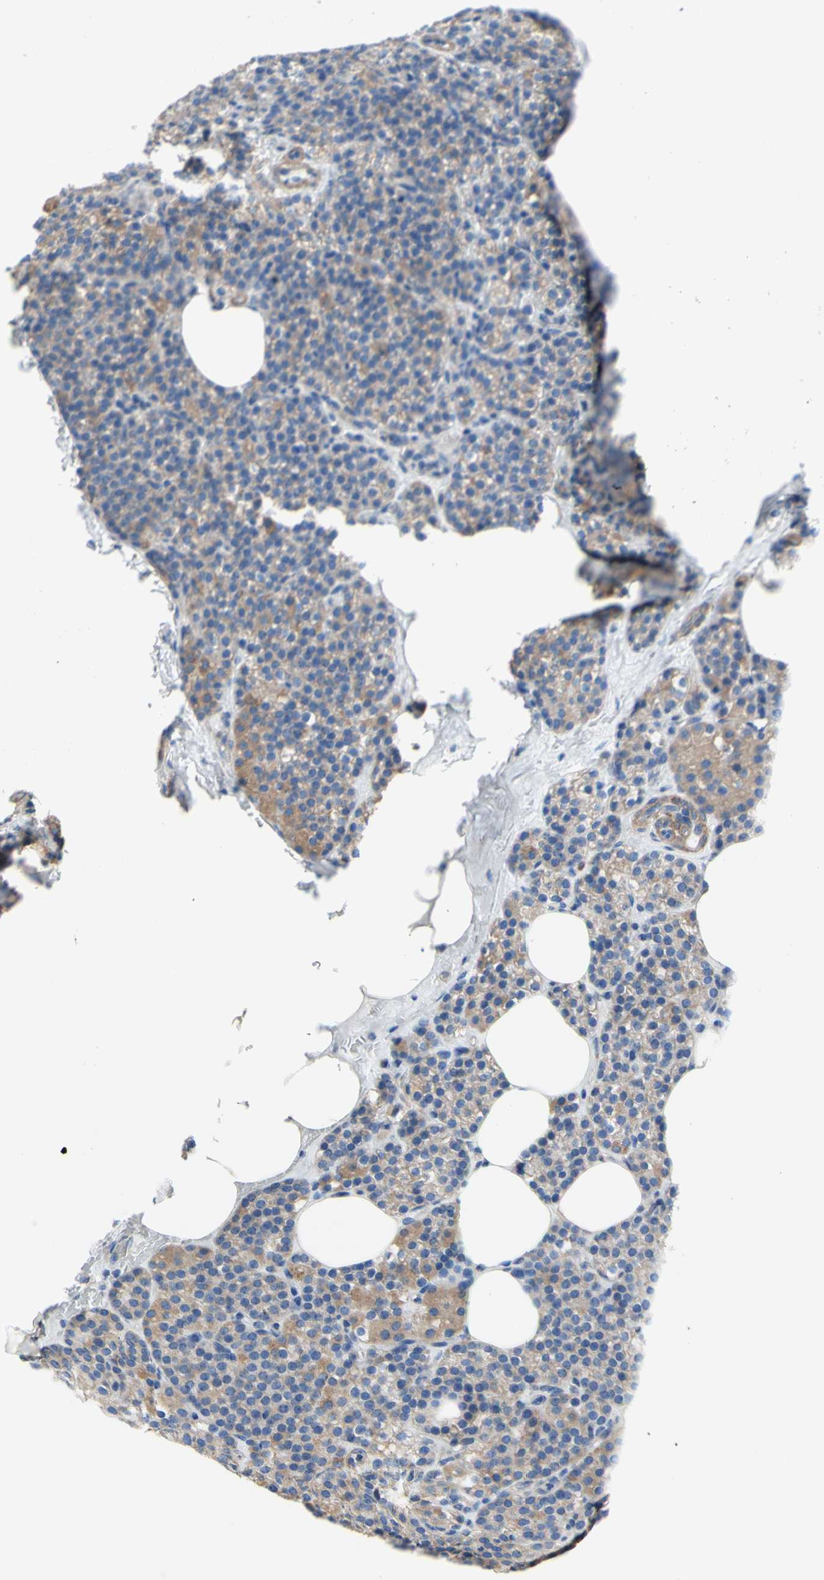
{"staining": {"intensity": "moderate", "quantity": ">75%", "location": "cytoplasmic/membranous"}, "tissue": "parathyroid gland", "cell_type": "Glandular cells", "image_type": "normal", "snomed": [{"axis": "morphology", "description": "Normal tissue, NOS"}, {"axis": "topography", "description": "Parathyroid gland"}], "caption": "The micrograph displays staining of normal parathyroid gland, revealing moderate cytoplasmic/membranous protein staining (brown color) within glandular cells.", "gene": "RETREG2", "patient": {"sex": "female", "age": 57}}